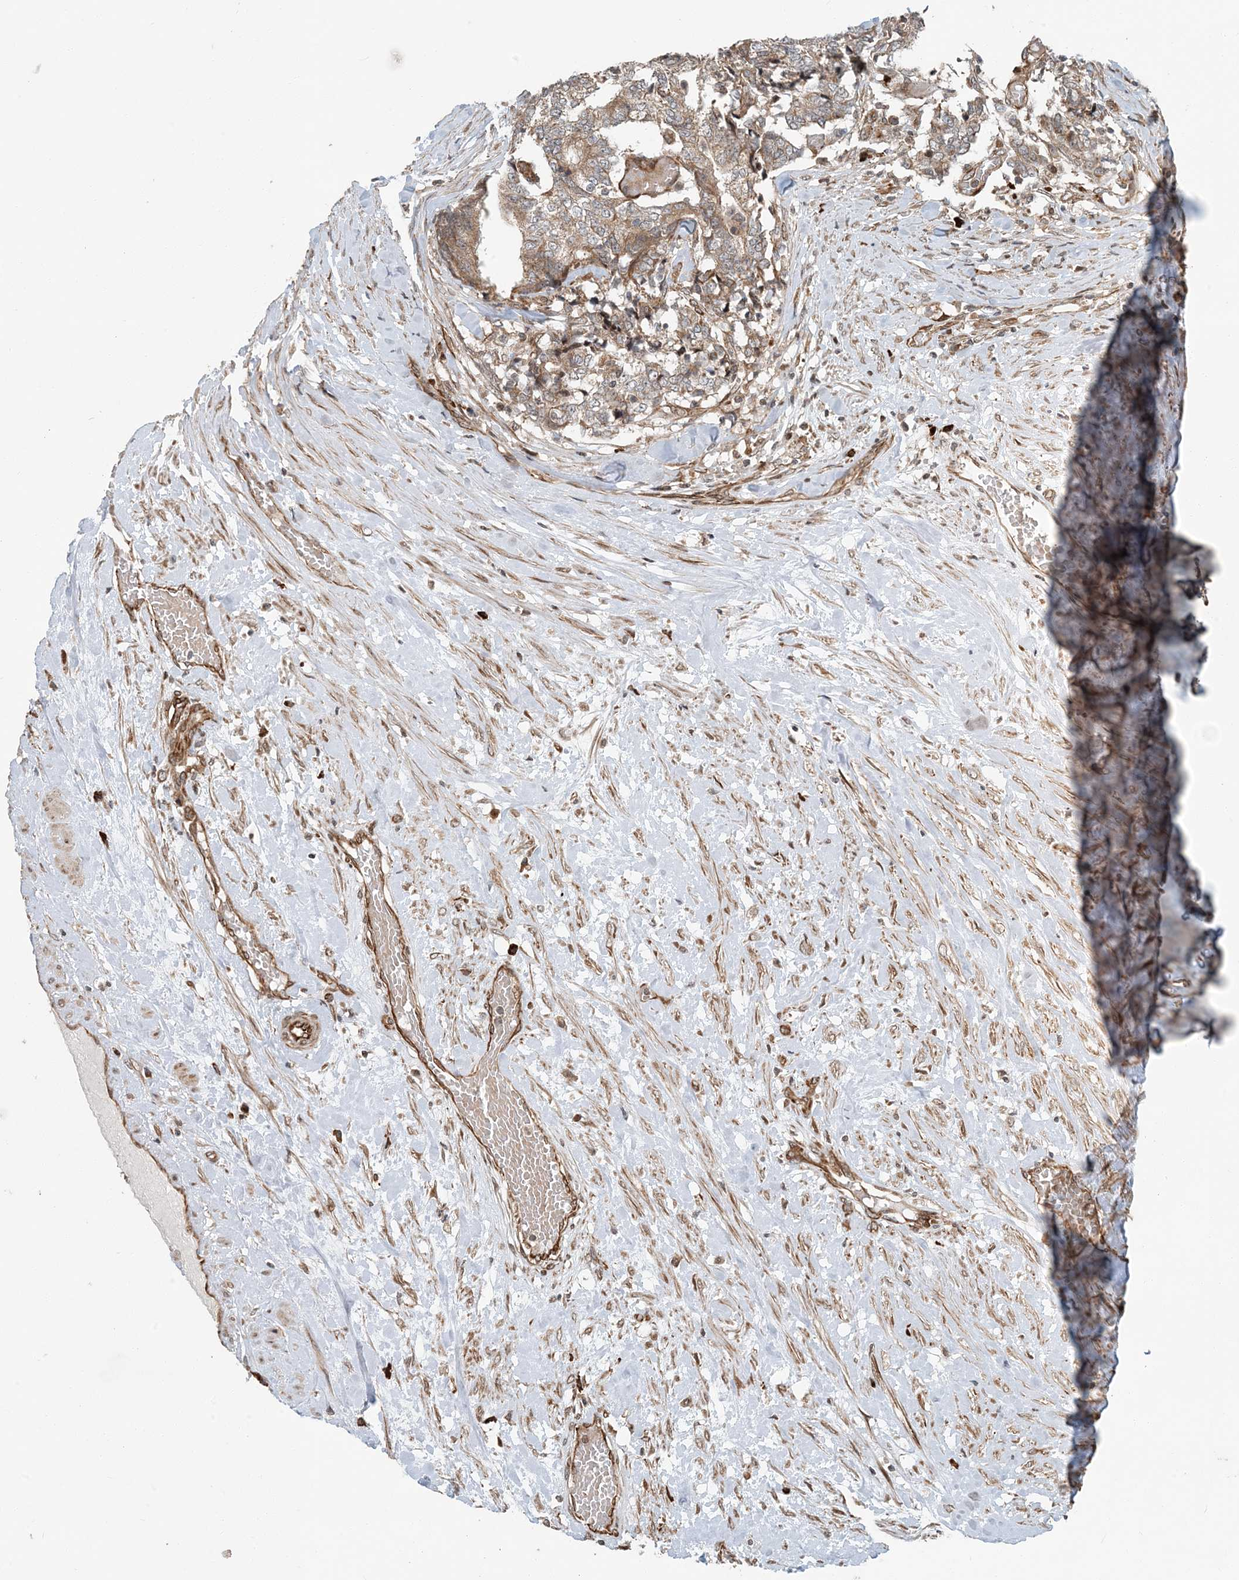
{"staining": {"intensity": "weak", "quantity": ">75%", "location": "cytoplasmic/membranous"}, "tissue": "prostate cancer", "cell_type": "Tumor cells", "image_type": "cancer", "snomed": [{"axis": "morphology", "description": "Normal tissue, NOS"}, {"axis": "morphology", "description": "Adenocarcinoma, High grade"}, {"axis": "topography", "description": "Prostate"}, {"axis": "topography", "description": "Seminal veicle"}], "caption": "Human prostate cancer (adenocarcinoma (high-grade)) stained with a protein marker displays weak staining in tumor cells.", "gene": "EDEM2", "patient": {"sex": "male", "age": 55}}